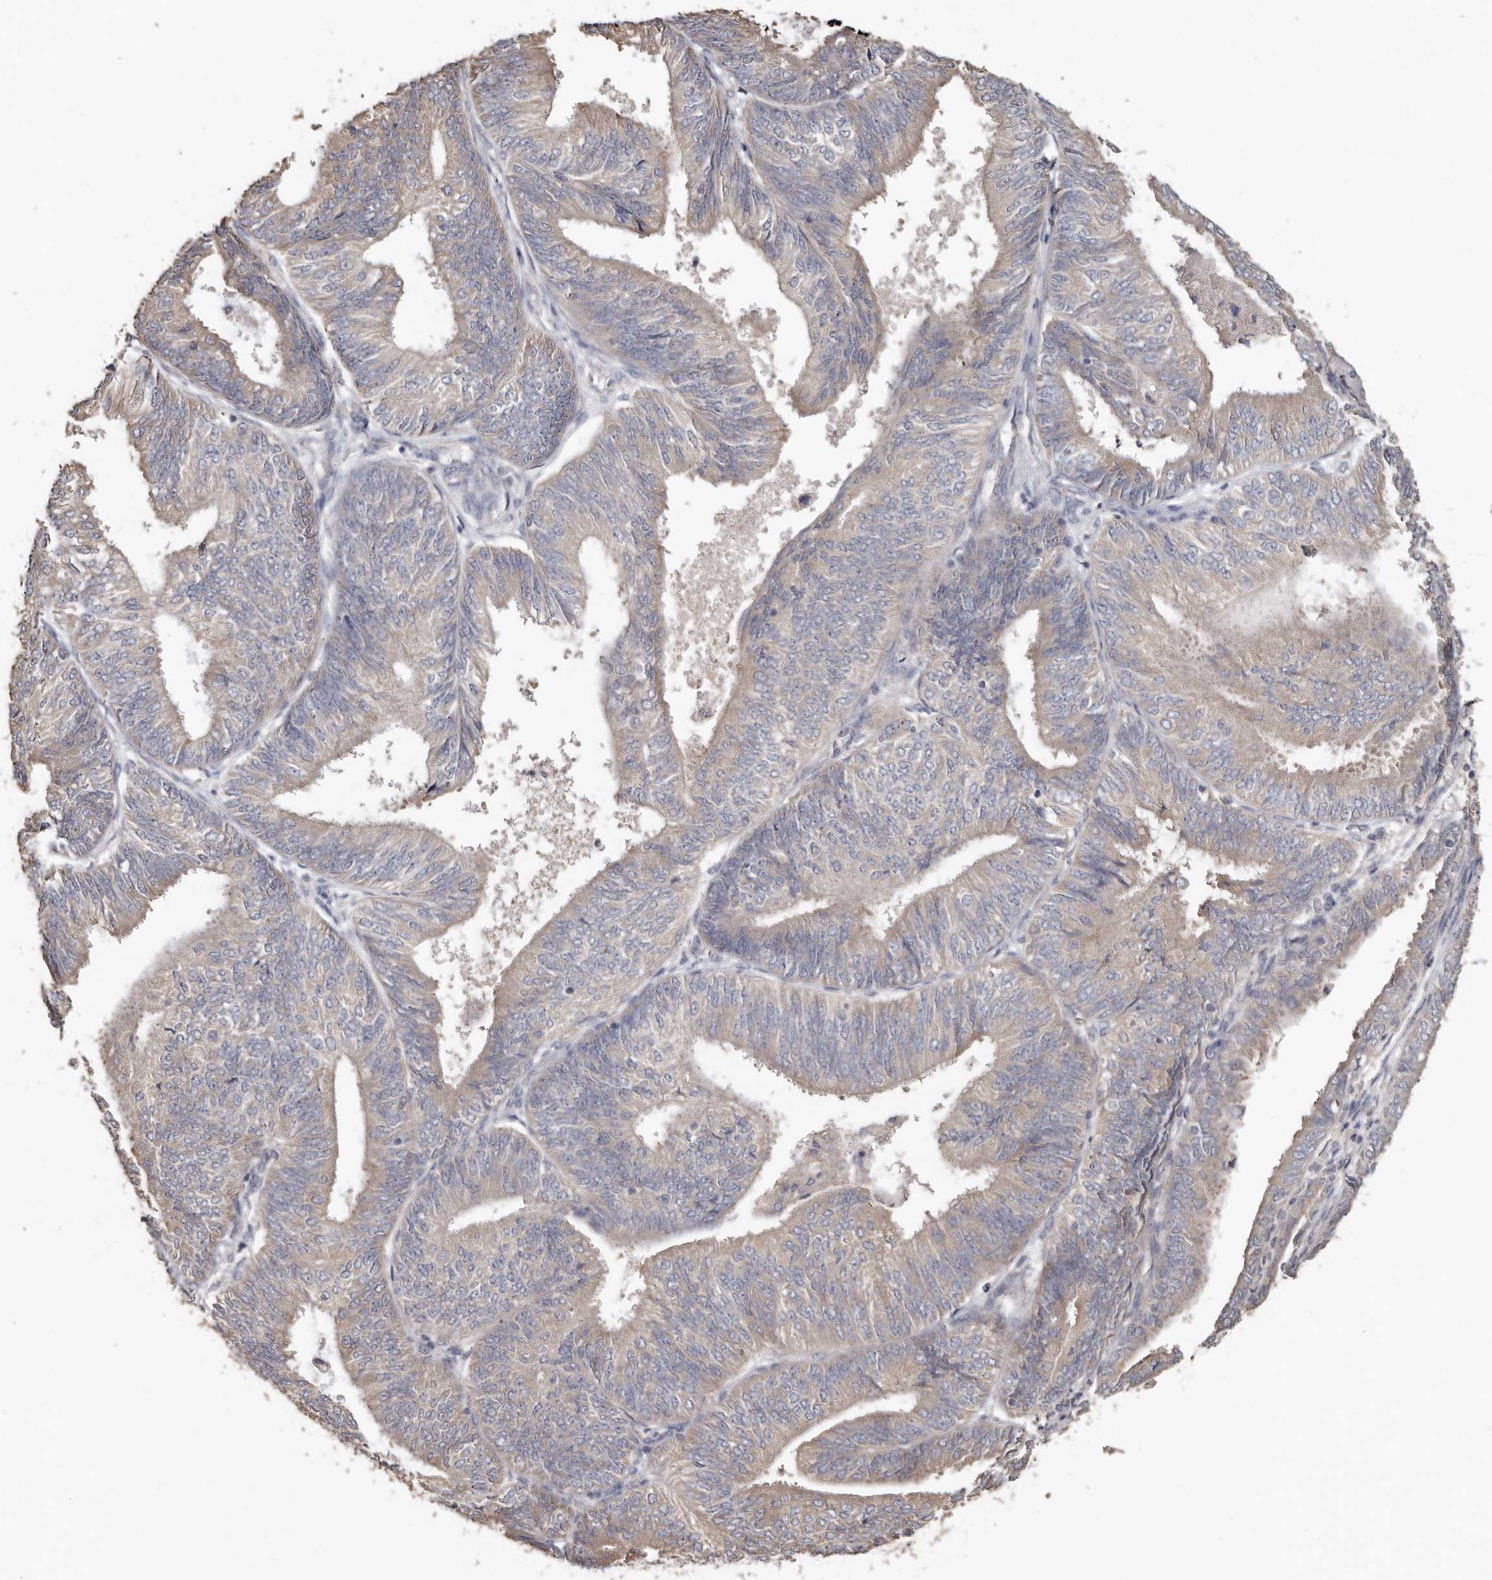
{"staining": {"intensity": "weak", "quantity": "25%-75%", "location": "cytoplasmic/membranous"}, "tissue": "endometrial cancer", "cell_type": "Tumor cells", "image_type": "cancer", "snomed": [{"axis": "morphology", "description": "Adenocarcinoma, NOS"}, {"axis": "topography", "description": "Endometrium"}], "caption": "A brown stain shows weak cytoplasmic/membranous staining of a protein in adenocarcinoma (endometrial) tumor cells.", "gene": "FLCN", "patient": {"sex": "female", "age": 58}}